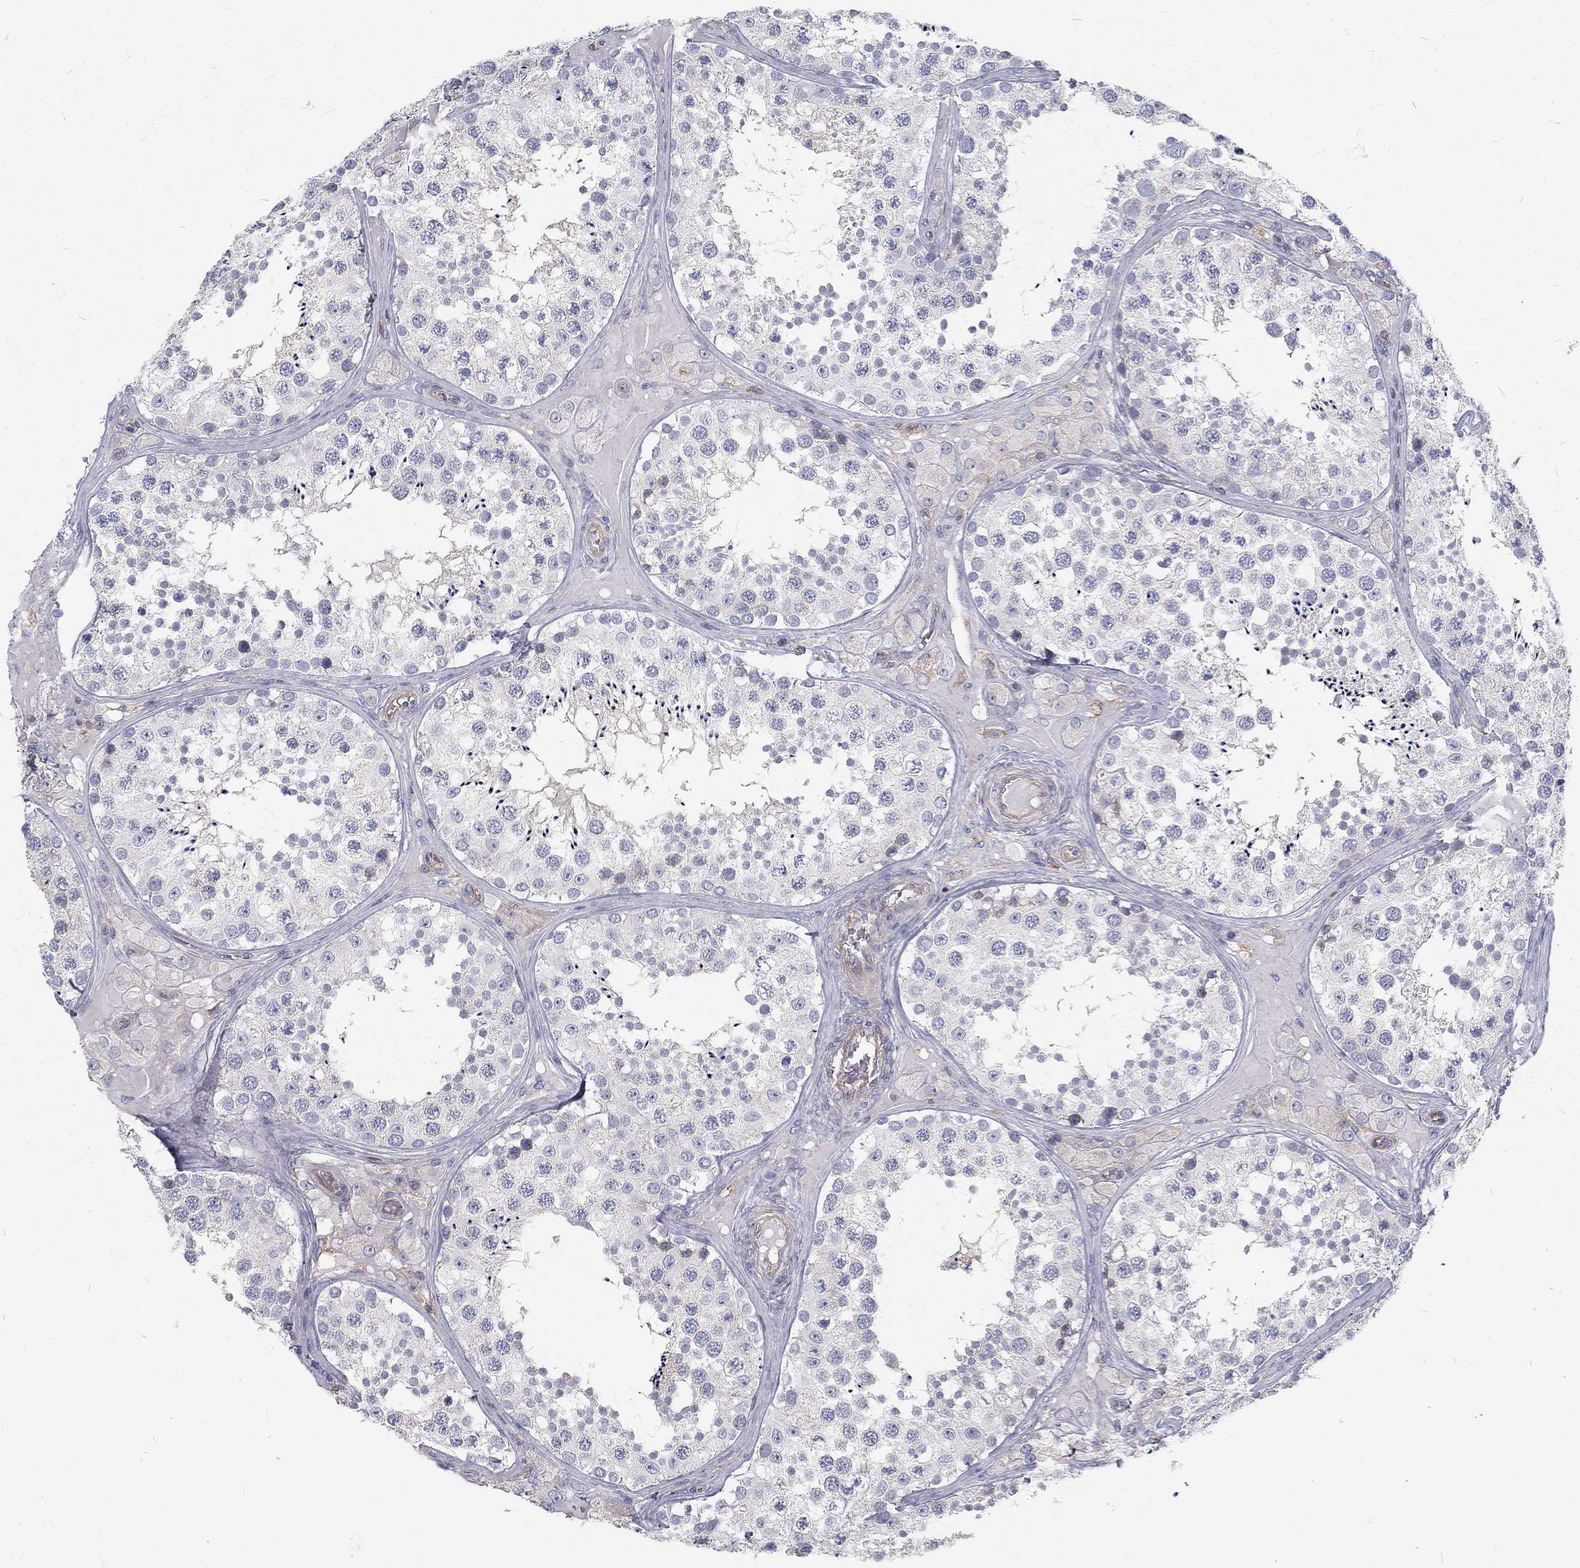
{"staining": {"intensity": "weak", "quantity": "<25%", "location": "cytoplasmic/membranous"}, "tissue": "testis", "cell_type": "Cells in seminiferous ducts", "image_type": "normal", "snomed": [{"axis": "morphology", "description": "Normal tissue, NOS"}, {"axis": "topography", "description": "Testis"}], "caption": "There is no significant staining in cells in seminiferous ducts of testis. Brightfield microscopy of immunohistochemistry stained with DAB (3,3'-diaminobenzidine) (brown) and hematoxylin (blue), captured at high magnification.", "gene": "MTMR11", "patient": {"sex": "male", "age": 34}}